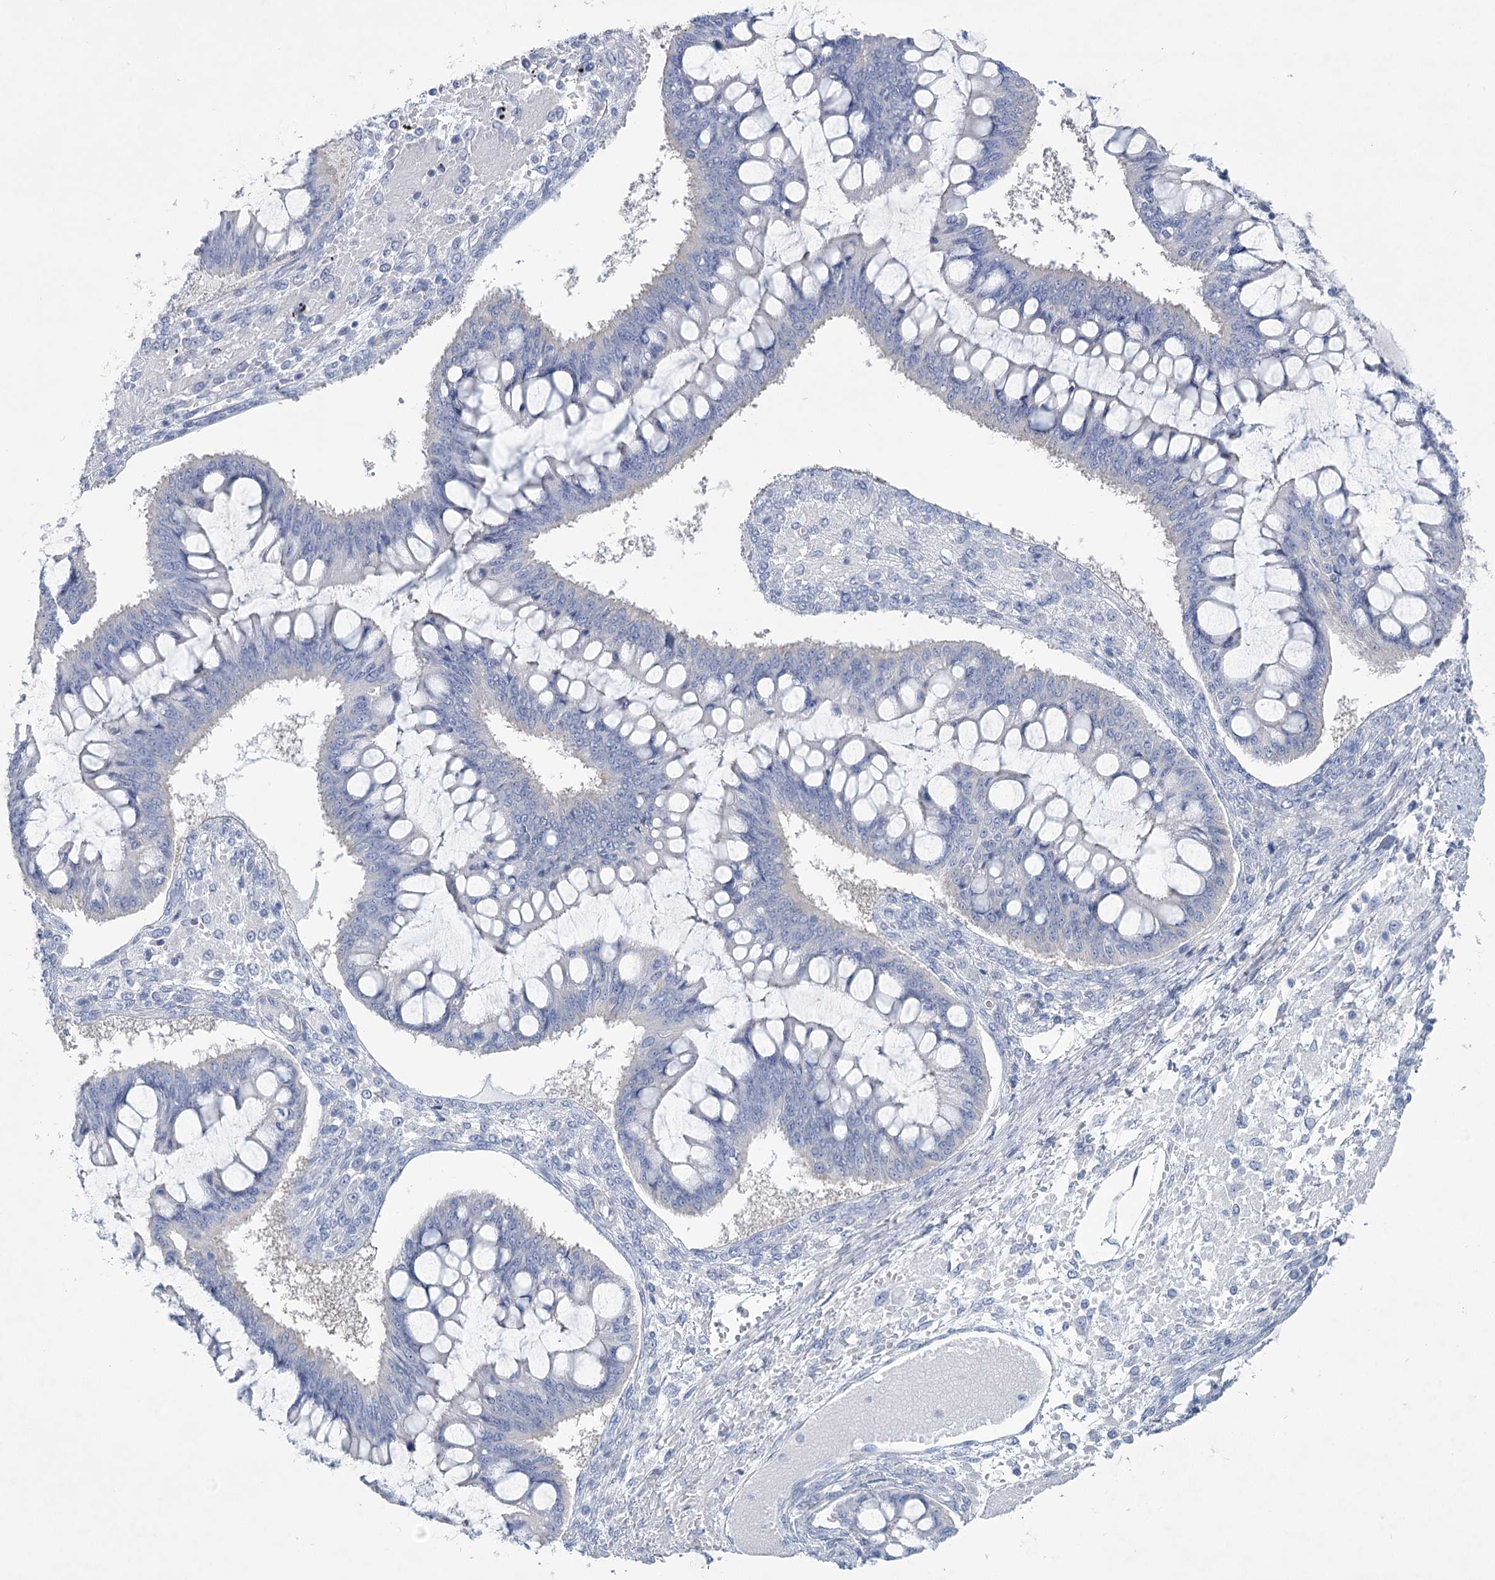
{"staining": {"intensity": "negative", "quantity": "none", "location": "none"}, "tissue": "ovarian cancer", "cell_type": "Tumor cells", "image_type": "cancer", "snomed": [{"axis": "morphology", "description": "Cystadenocarcinoma, mucinous, NOS"}, {"axis": "topography", "description": "Ovary"}], "caption": "This is an immunohistochemistry histopathology image of human ovarian mucinous cystadenocarcinoma. There is no positivity in tumor cells.", "gene": "CCDC88A", "patient": {"sex": "female", "age": 73}}